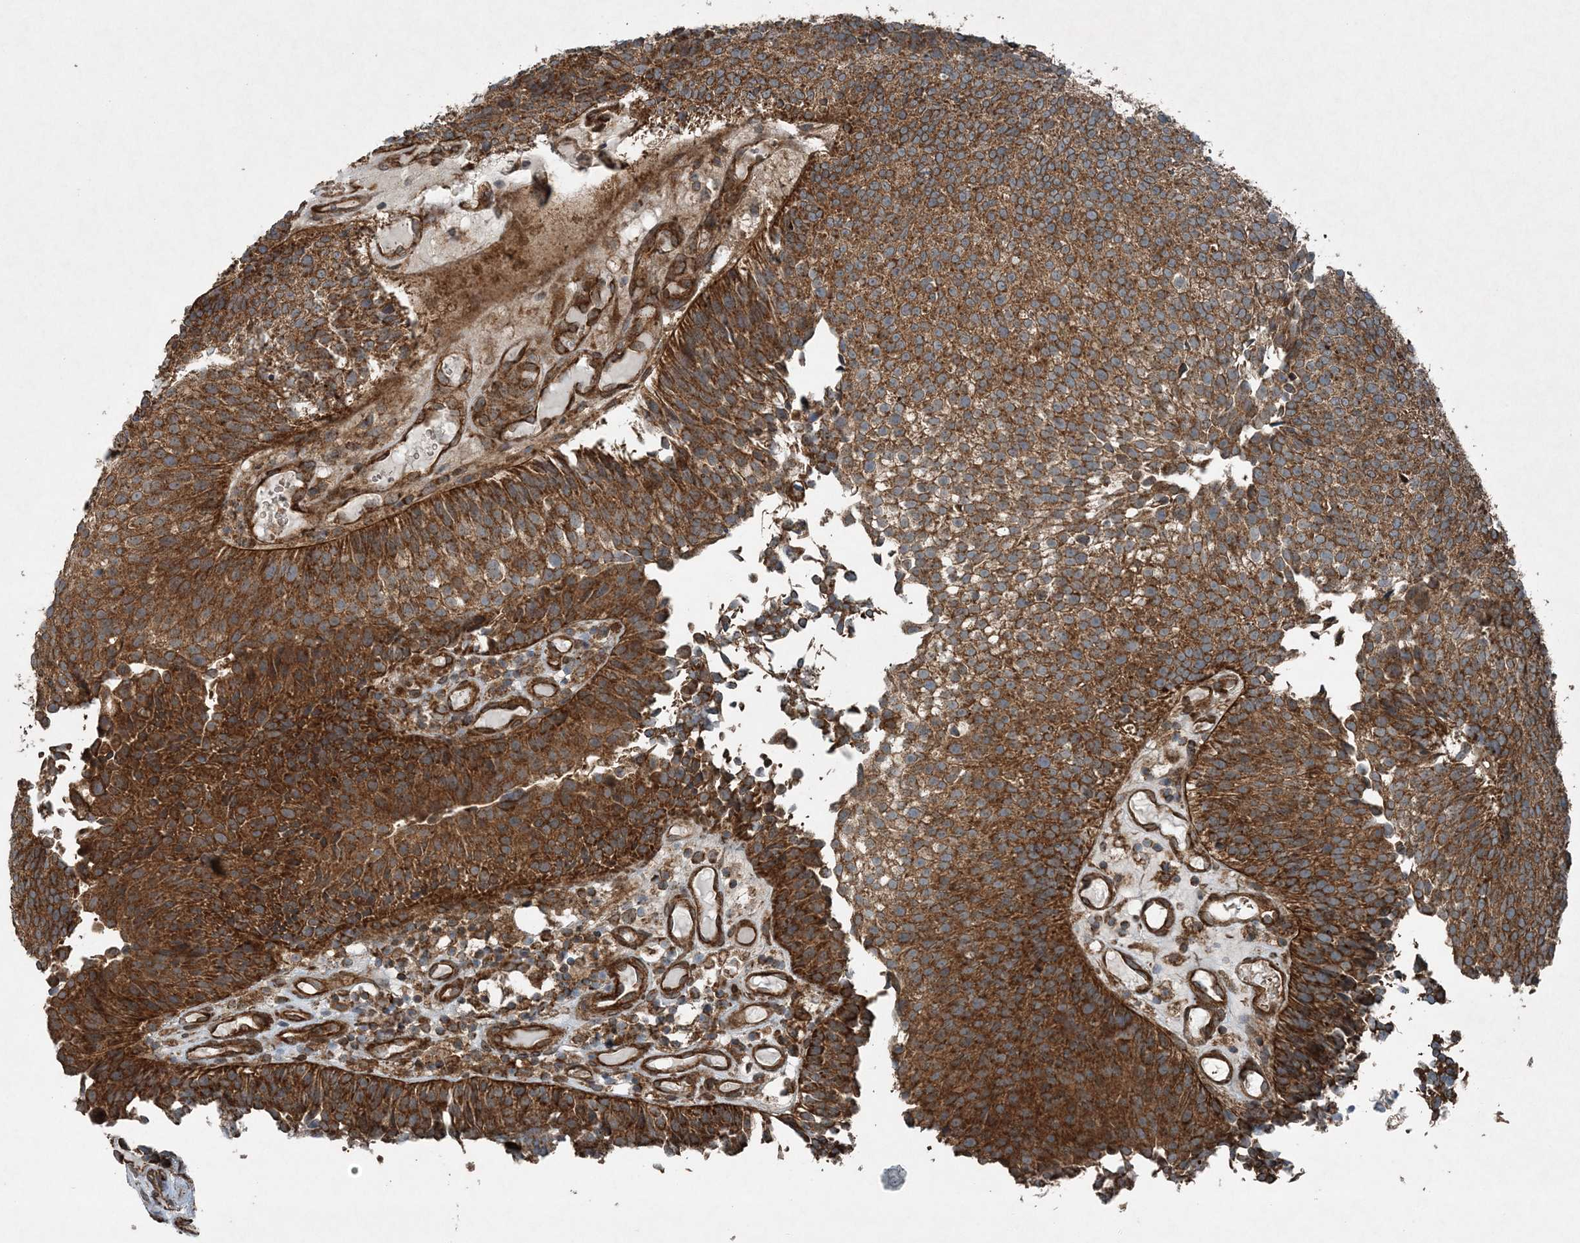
{"staining": {"intensity": "strong", "quantity": ">75%", "location": "cytoplasmic/membranous"}, "tissue": "urothelial cancer", "cell_type": "Tumor cells", "image_type": "cancer", "snomed": [{"axis": "morphology", "description": "Urothelial carcinoma, Low grade"}, {"axis": "topography", "description": "Urinary bladder"}], "caption": "Protein staining of low-grade urothelial carcinoma tissue shows strong cytoplasmic/membranous positivity in approximately >75% of tumor cells.", "gene": "COPS7B", "patient": {"sex": "male", "age": 86}}